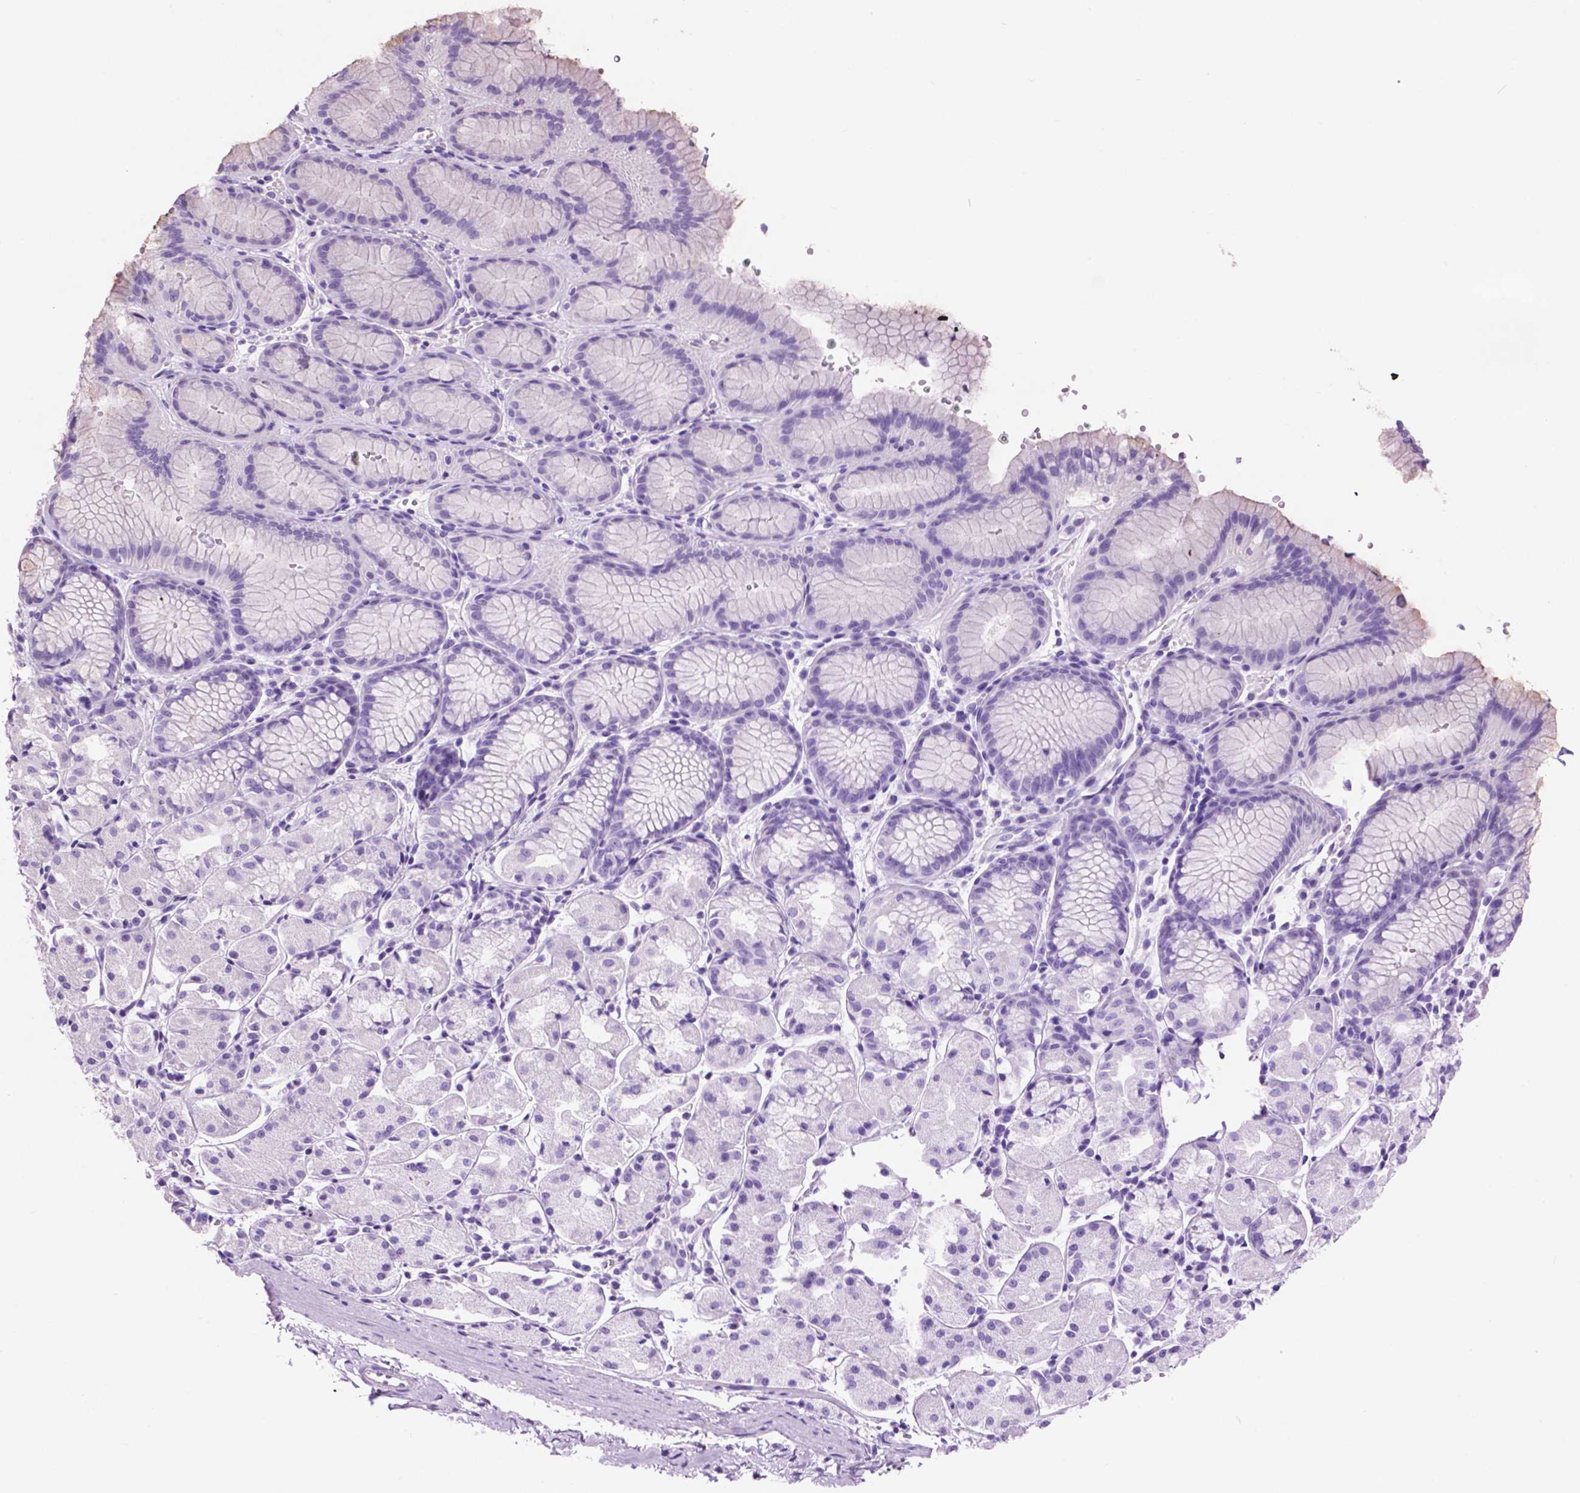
{"staining": {"intensity": "negative", "quantity": "none", "location": "none"}, "tissue": "stomach", "cell_type": "Glandular cells", "image_type": "normal", "snomed": [{"axis": "morphology", "description": "Normal tissue, NOS"}, {"axis": "topography", "description": "Stomach, upper"}], "caption": "Histopathology image shows no significant protein positivity in glandular cells of normal stomach. (DAB immunohistochemistry (IHC), high magnification).", "gene": "CRYBA4", "patient": {"sex": "male", "age": 47}}